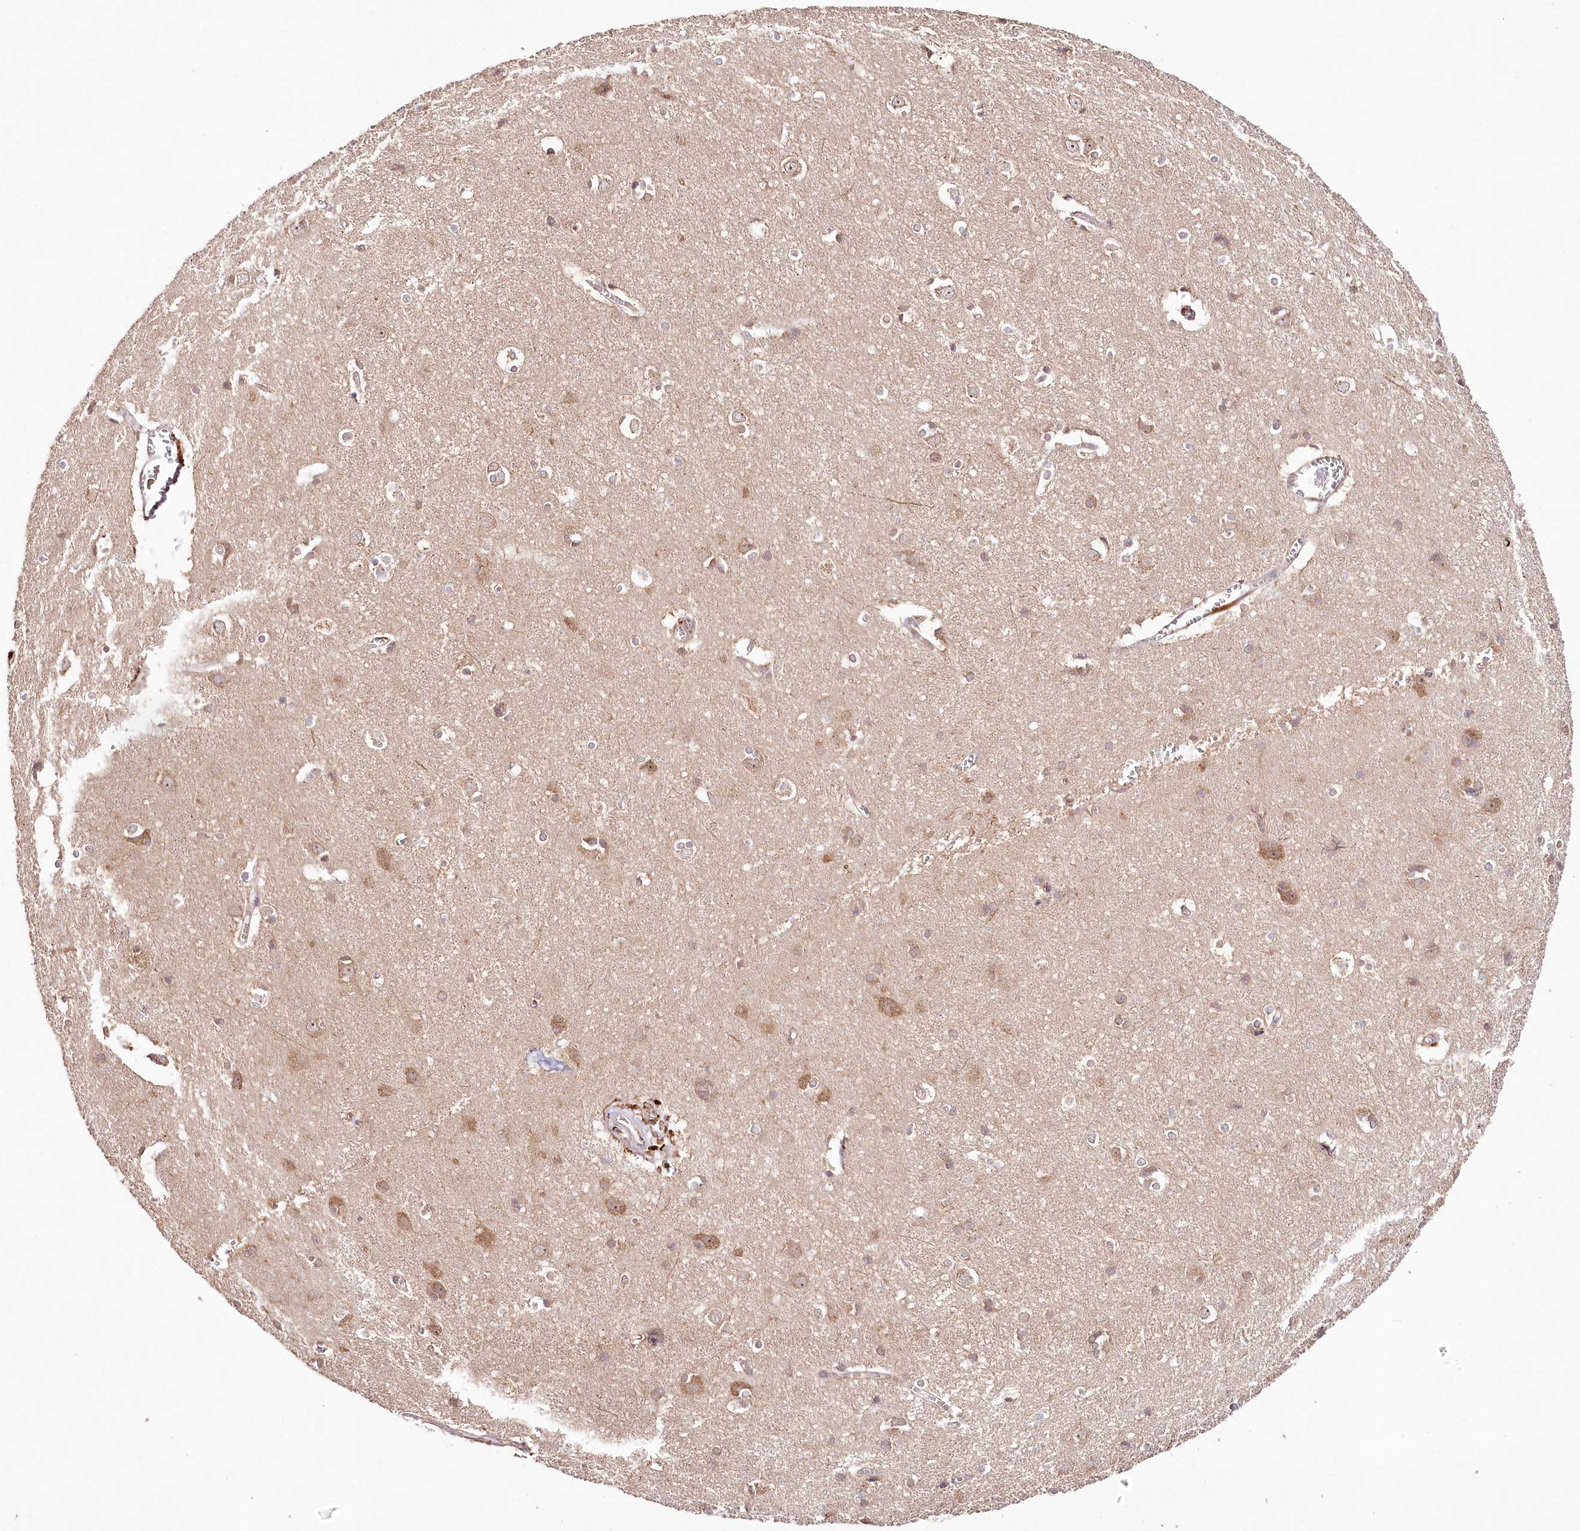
{"staining": {"intensity": "moderate", "quantity": ">75%", "location": "cytoplasmic/membranous"}, "tissue": "cerebral cortex", "cell_type": "Endothelial cells", "image_type": "normal", "snomed": [{"axis": "morphology", "description": "Normal tissue, NOS"}, {"axis": "topography", "description": "Cerebral cortex"}], "caption": "Immunohistochemistry photomicrograph of unremarkable cerebral cortex: human cerebral cortex stained using immunohistochemistry (IHC) reveals medium levels of moderate protein expression localized specifically in the cytoplasmic/membranous of endothelial cells, appearing as a cytoplasmic/membranous brown color.", "gene": "DMXL1", "patient": {"sex": "male", "age": 54}}